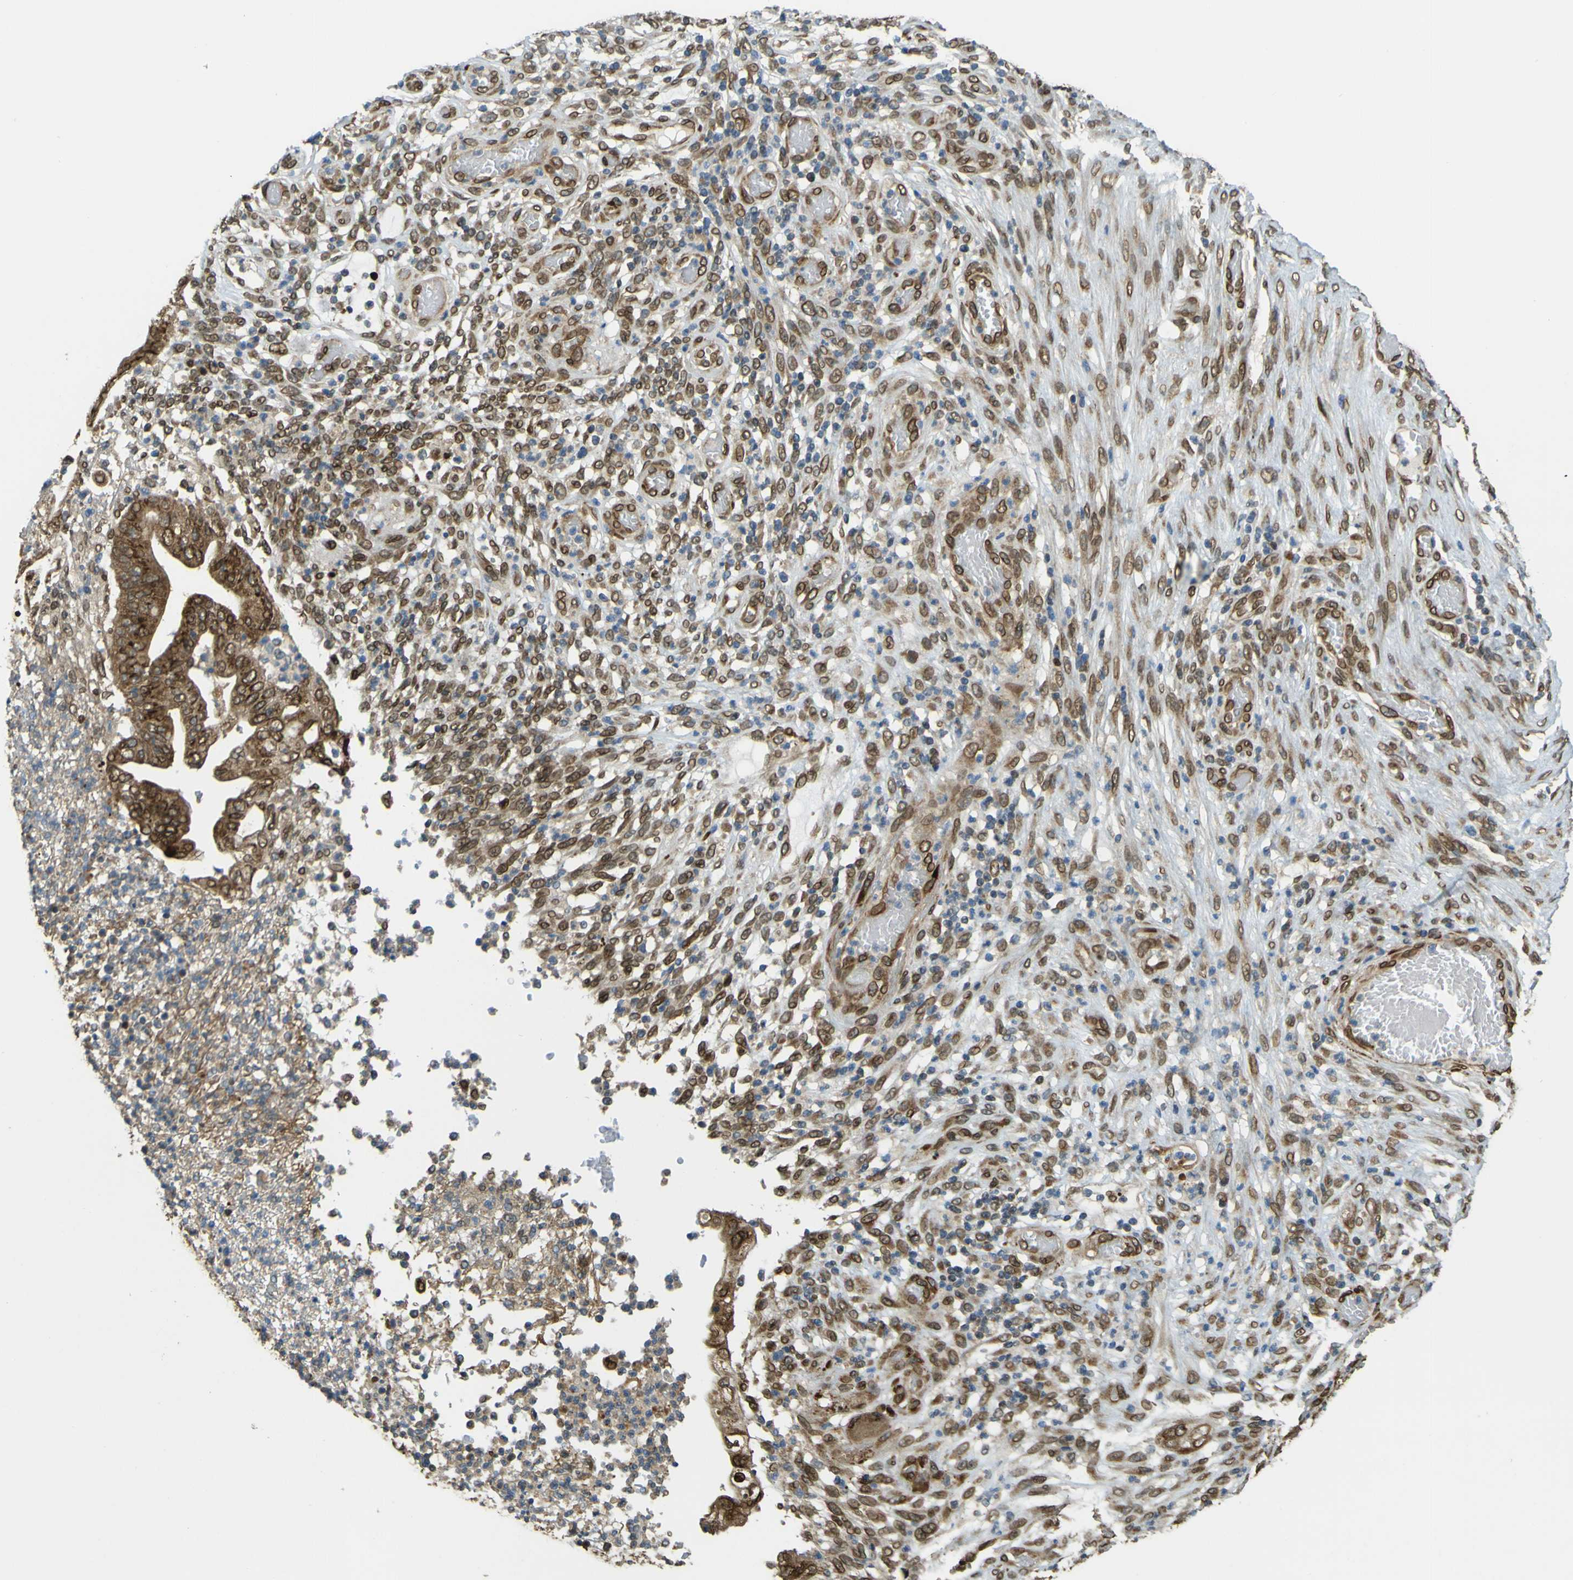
{"staining": {"intensity": "strong", "quantity": ">75%", "location": "cytoplasmic/membranous,nuclear"}, "tissue": "stomach cancer", "cell_type": "Tumor cells", "image_type": "cancer", "snomed": [{"axis": "morphology", "description": "Adenocarcinoma, NOS"}, {"axis": "topography", "description": "Stomach"}], "caption": "Human stomach cancer stained with a protein marker shows strong staining in tumor cells.", "gene": "GALNT1", "patient": {"sex": "female", "age": 73}}